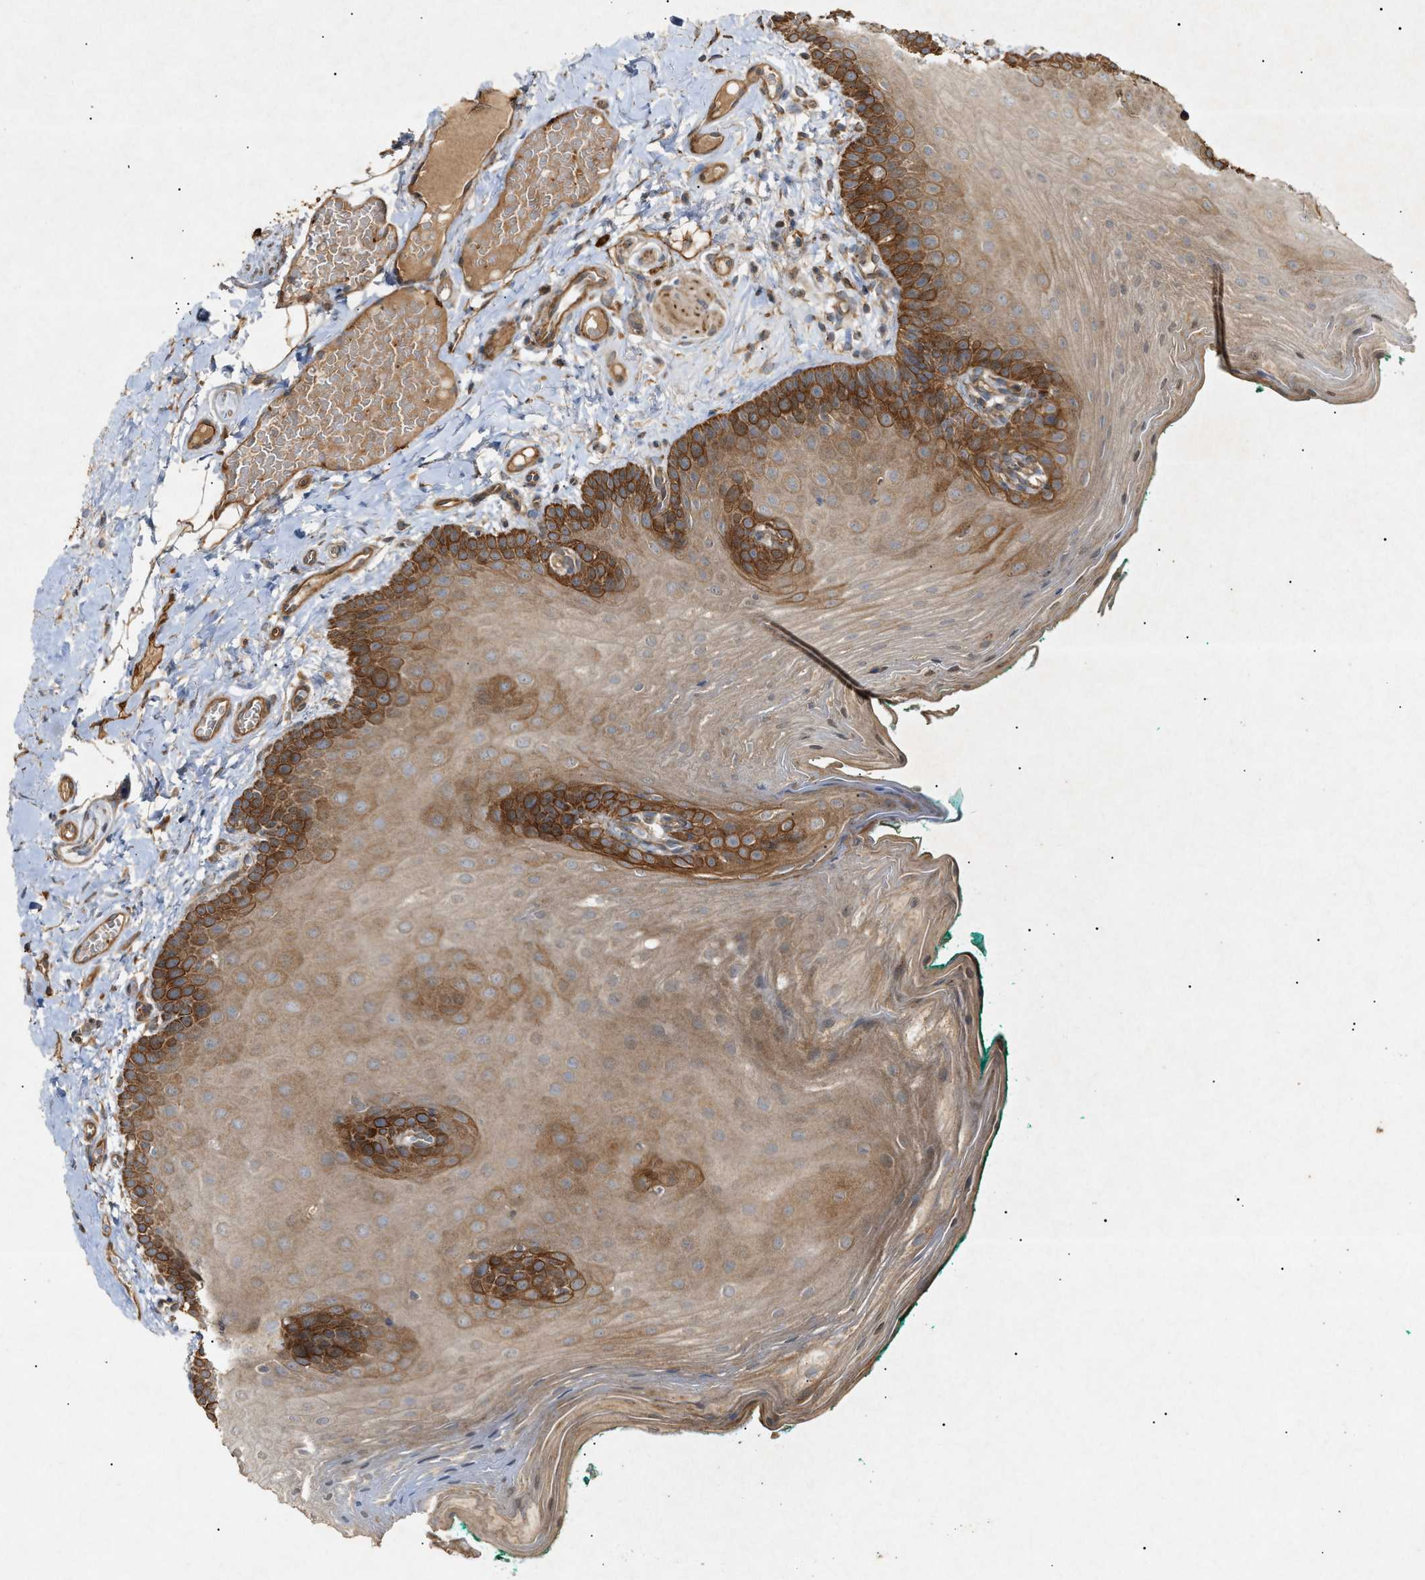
{"staining": {"intensity": "strong", "quantity": "25%-75%", "location": "cytoplasmic/membranous"}, "tissue": "oral mucosa", "cell_type": "Squamous epithelial cells", "image_type": "normal", "snomed": [{"axis": "morphology", "description": "Normal tissue, NOS"}, {"axis": "topography", "description": "Oral tissue"}], "caption": "DAB (3,3'-diaminobenzidine) immunohistochemical staining of unremarkable human oral mucosa shows strong cytoplasmic/membranous protein staining in about 25%-75% of squamous epithelial cells. (DAB (3,3'-diaminobenzidine) = brown stain, brightfield microscopy at high magnification).", "gene": "MTCH1", "patient": {"sex": "male", "age": 58}}